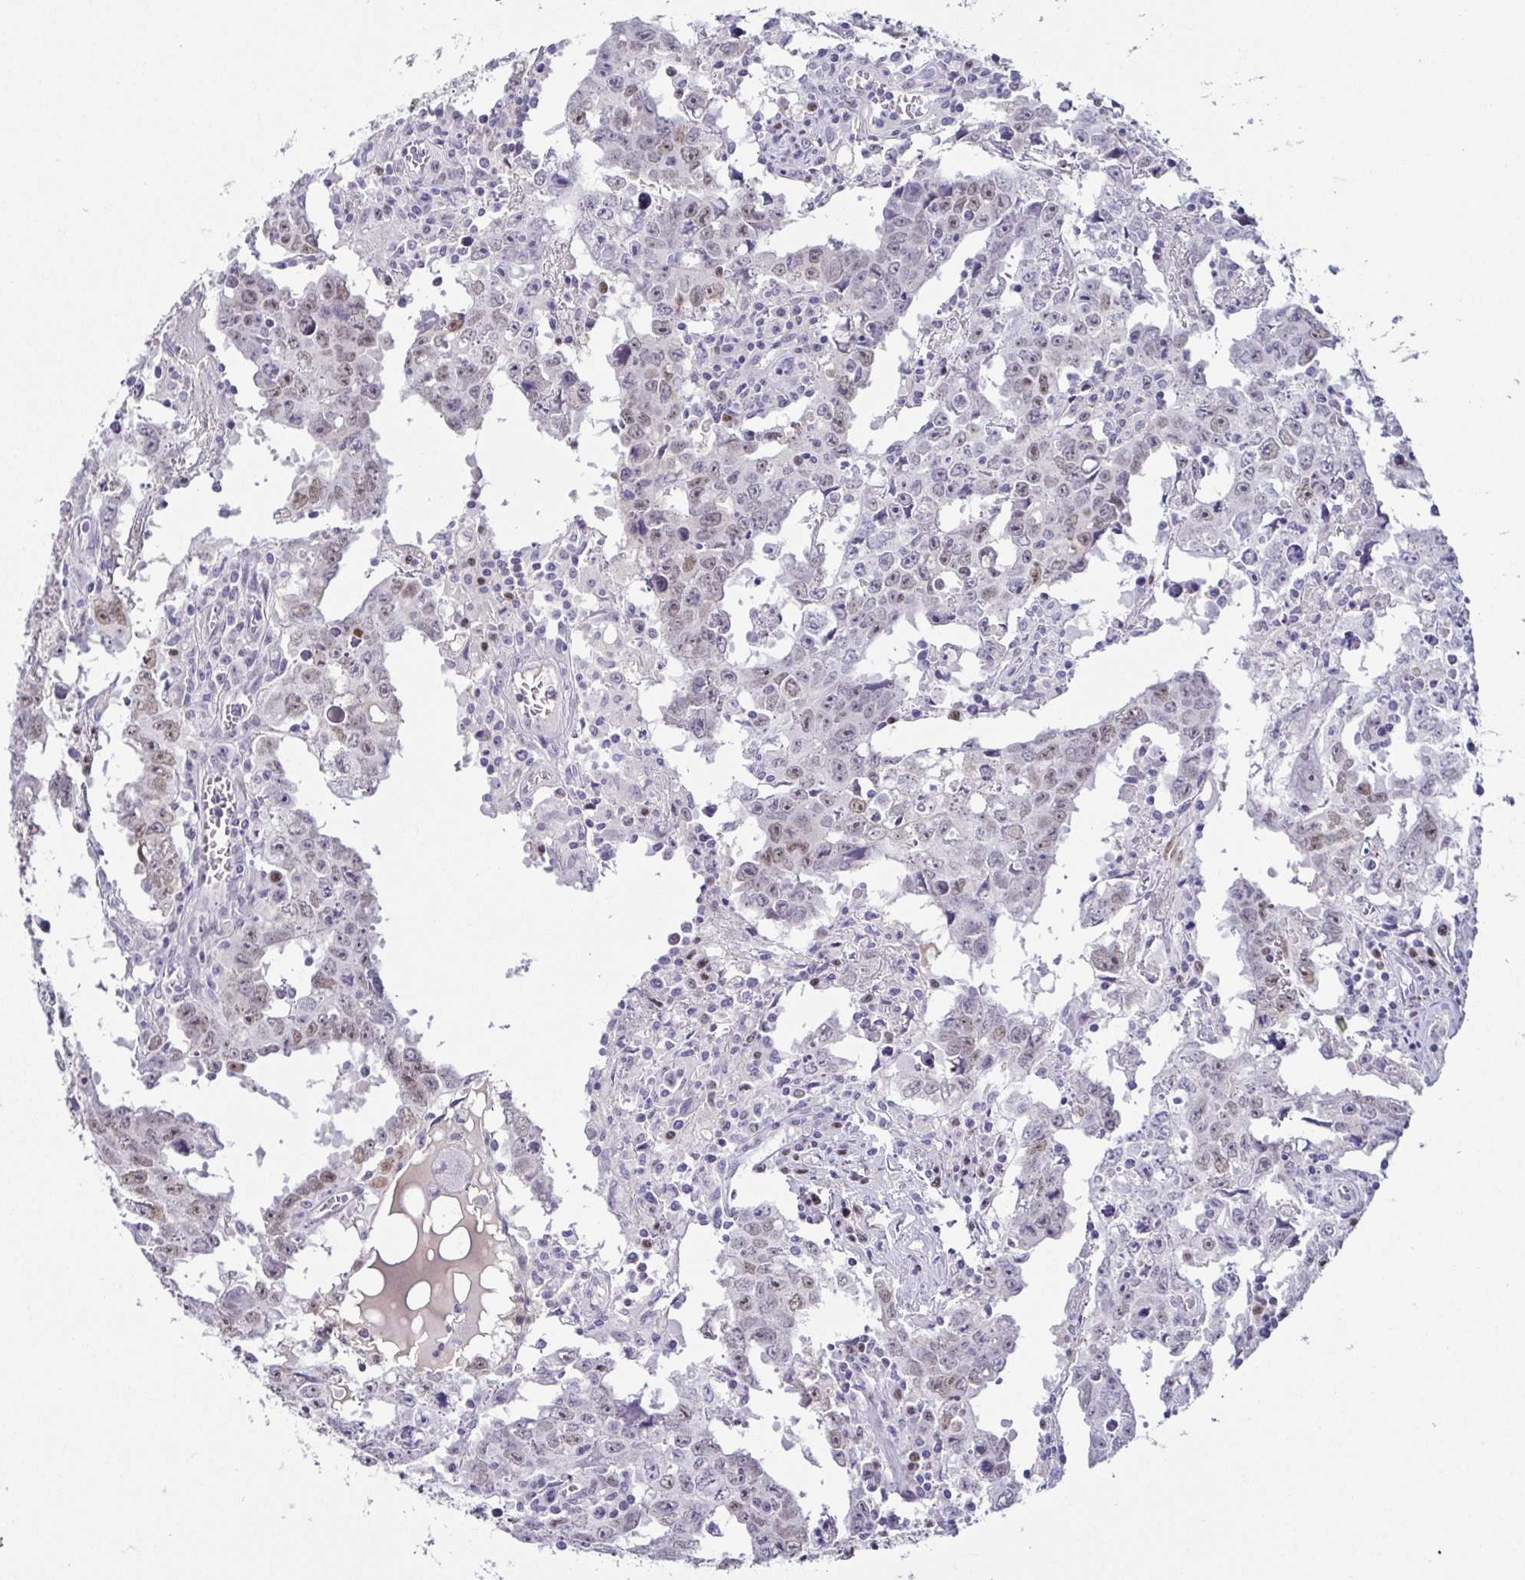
{"staining": {"intensity": "moderate", "quantity": "25%-75%", "location": "nuclear"}, "tissue": "testis cancer", "cell_type": "Tumor cells", "image_type": "cancer", "snomed": [{"axis": "morphology", "description": "Carcinoma, Embryonal, NOS"}, {"axis": "topography", "description": "Testis"}], "caption": "A photomicrograph of testis cancer stained for a protein displays moderate nuclear brown staining in tumor cells. The staining was performed using DAB to visualize the protein expression in brown, while the nuclei were stained in blue with hematoxylin (Magnification: 20x).", "gene": "TCF3", "patient": {"sex": "male", "age": 22}}